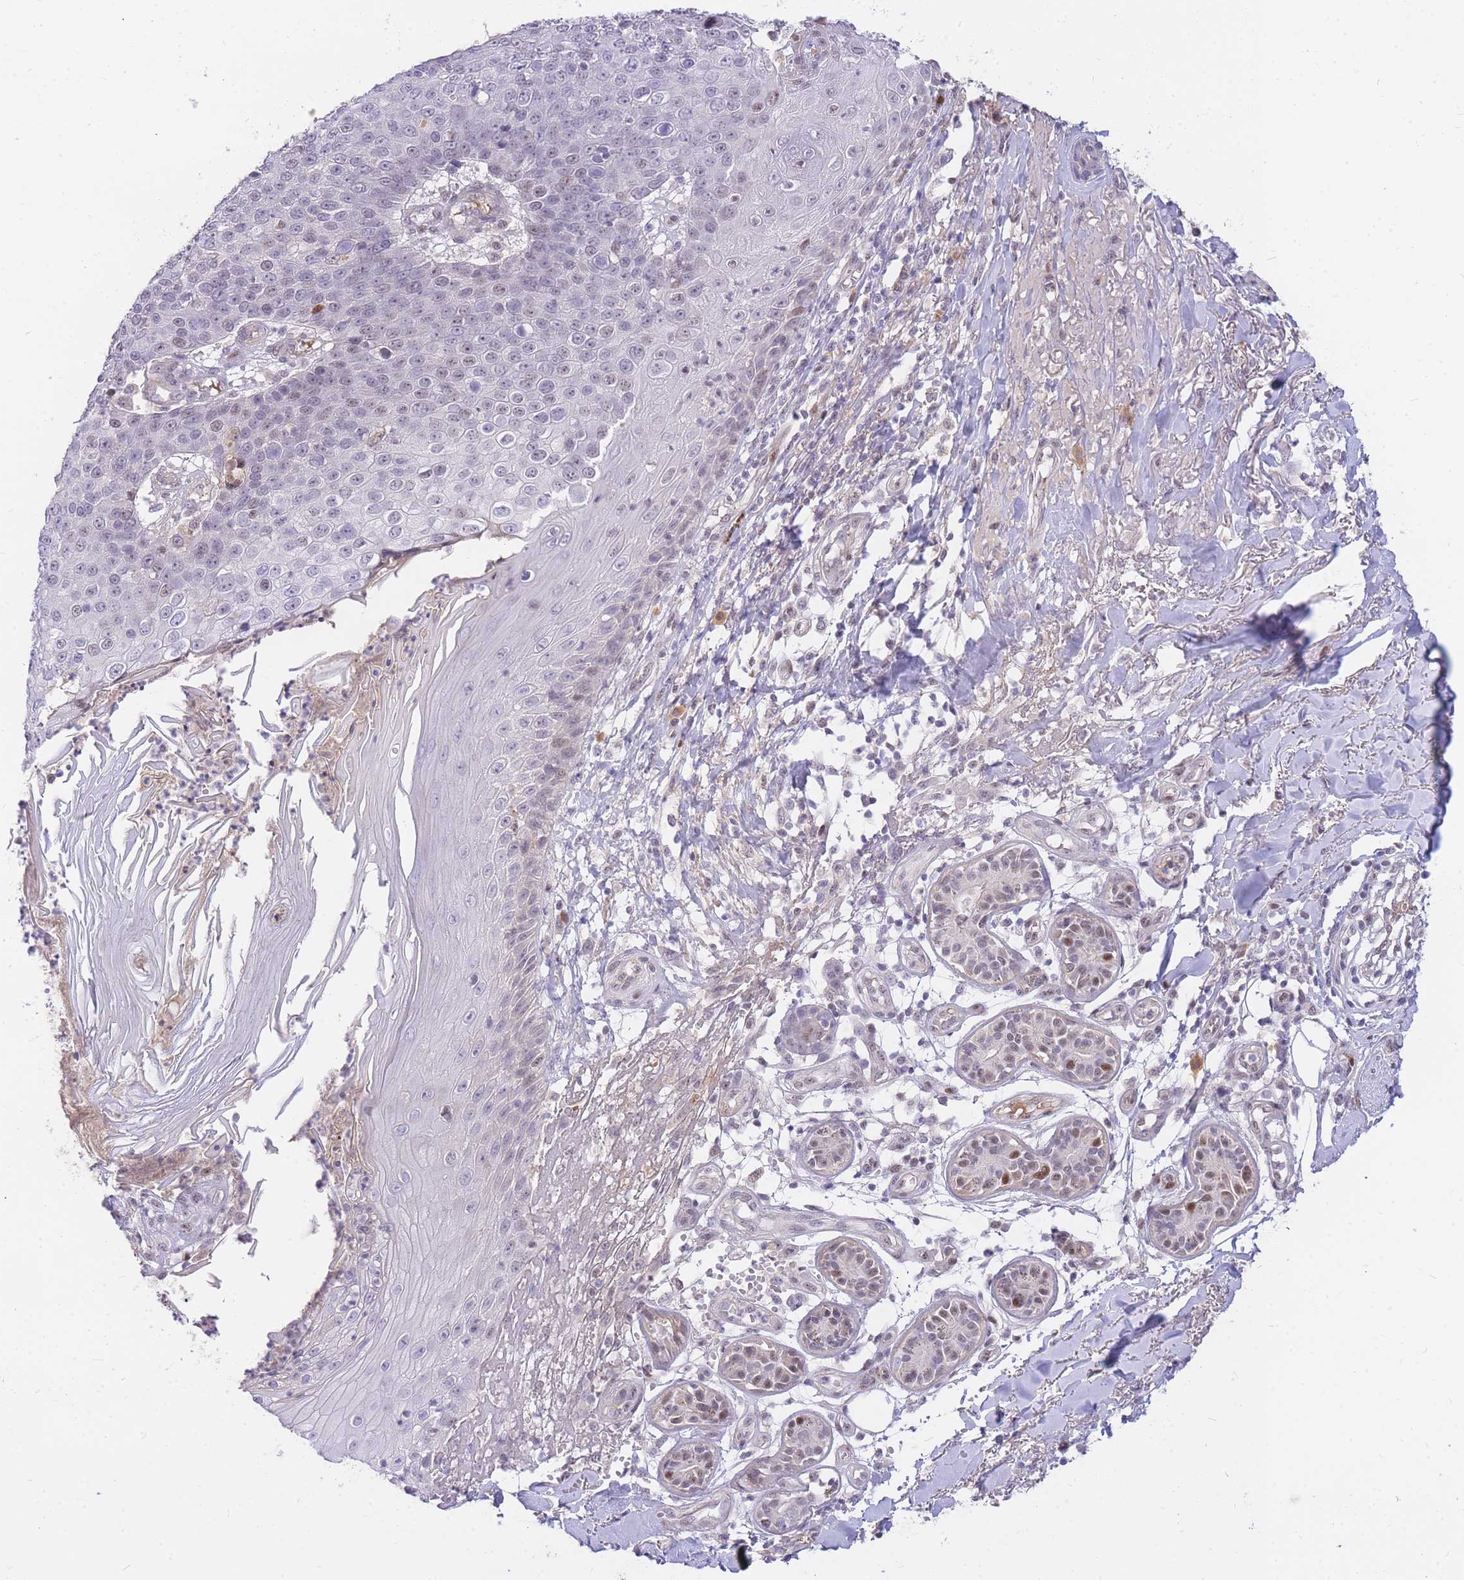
{"staining": {"intensity": "weak", "quantity": "<25%", "location": "nuclear"}, "tissue": "skin cancer", "cell_type": "Tumor cells", "image_type": "cancer", "snomed": [{"axis": "morphology", "description": "Squamous cell carcinoma, NOS"}, {"axis": "topography", "description": "Skin"}], "caption": "Immunohistochemical staining of human squamous cell carcinoma (skin) shows no significant expression in tumor cells.", "gene": "TLE2", "patient": {"sex": "male", "age": 71}}